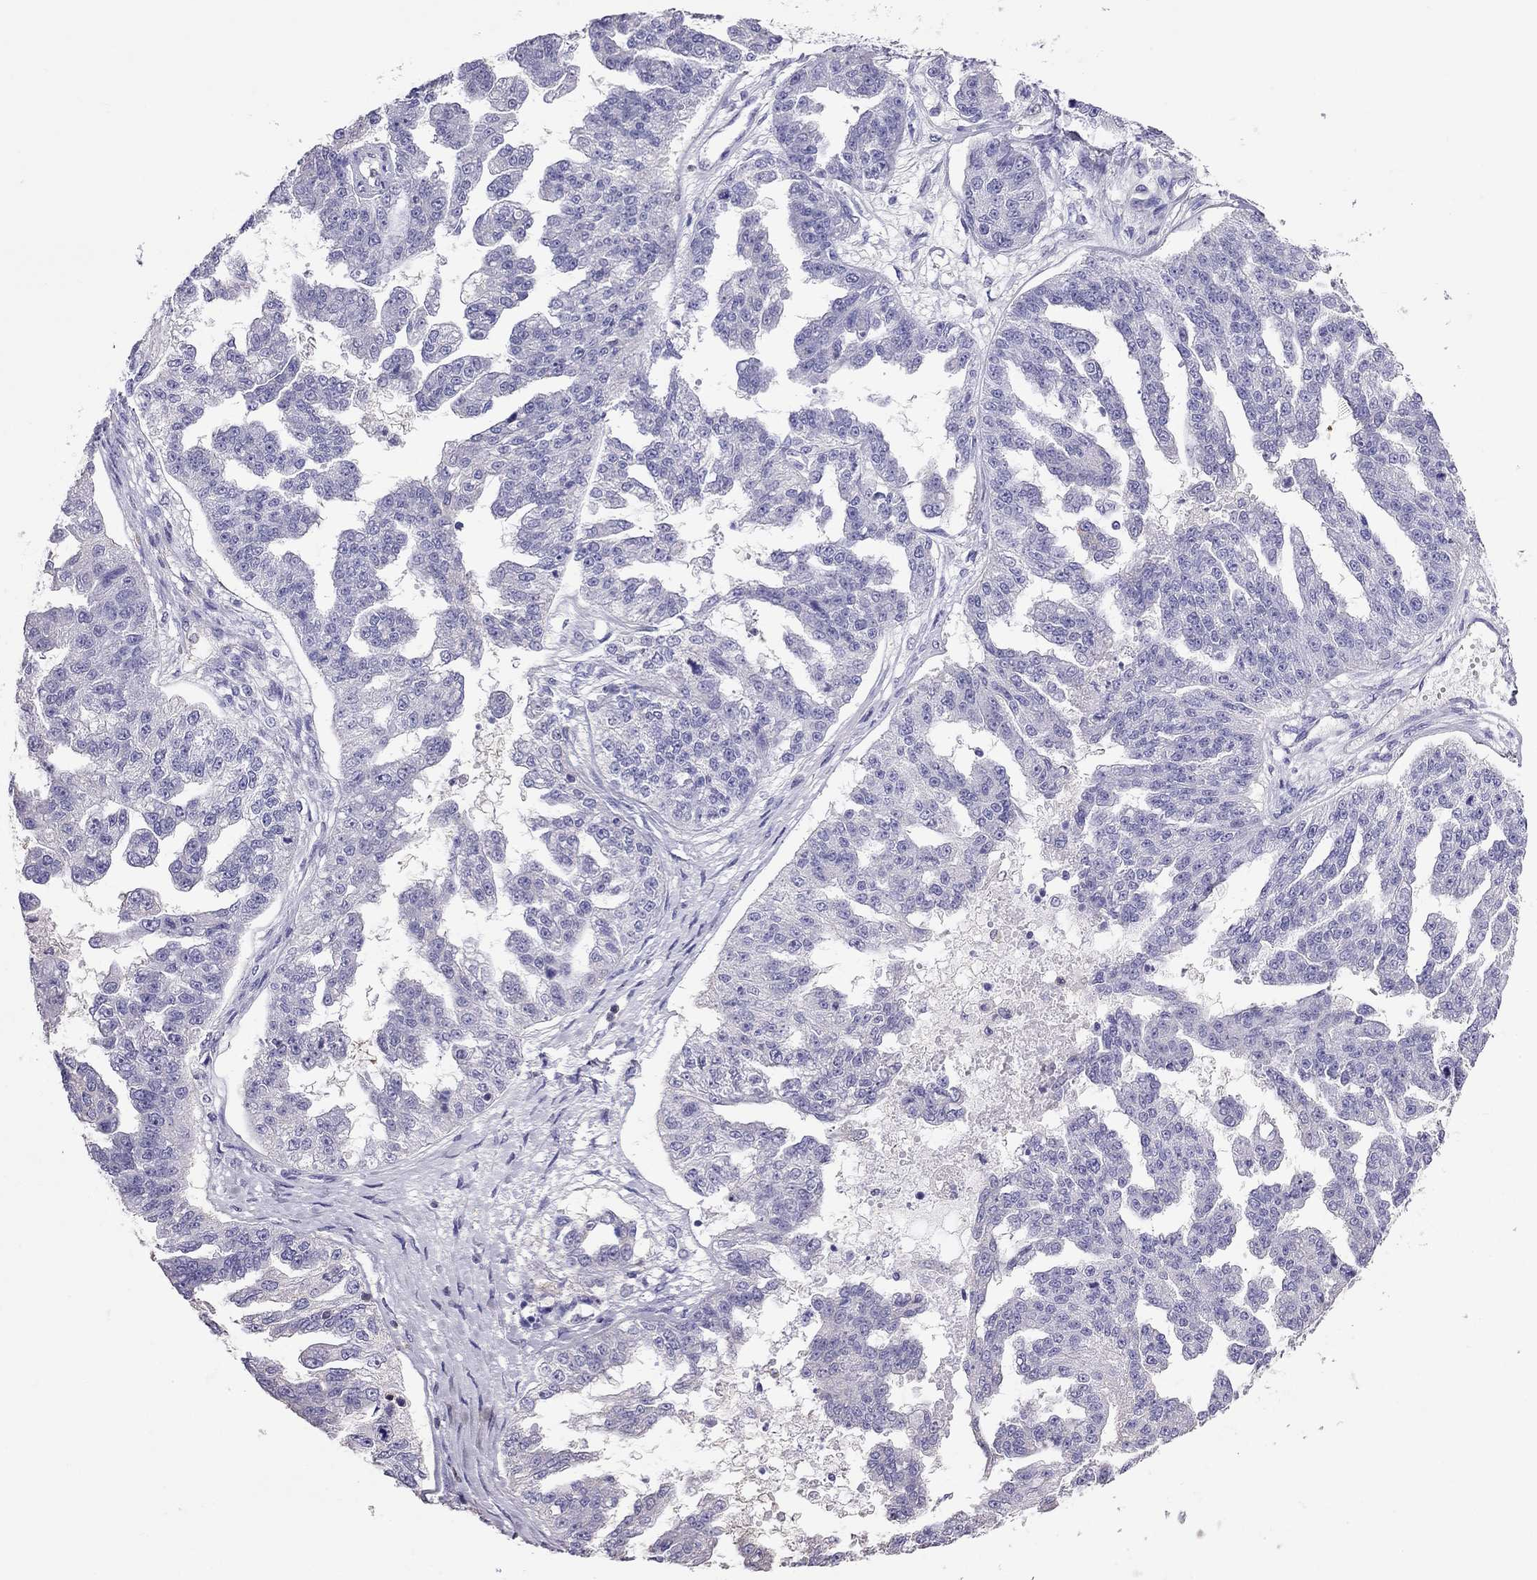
{"staining": {"intensity": "negative", "quantity": "none", "location": "none"}, "tissue": "ovarian cancer", "cell_type": "Tumor cells", "image_type": "cancer", "snomed": [{"axis": "morphology", "description": "Cystadenocarcinoma, serous, NOS"}, {"axis": "topography", "description": "Ovary"}], "caption": "An immunohistochemistry image of ovarian cancer (serous cystadenocarcinoma) is shown. There is no staining in tumor cells of ovarian cancer (serous cystadenocarcinoma).", "gene": "TEX22", "patient": {"sex": "female", "age": 58}}